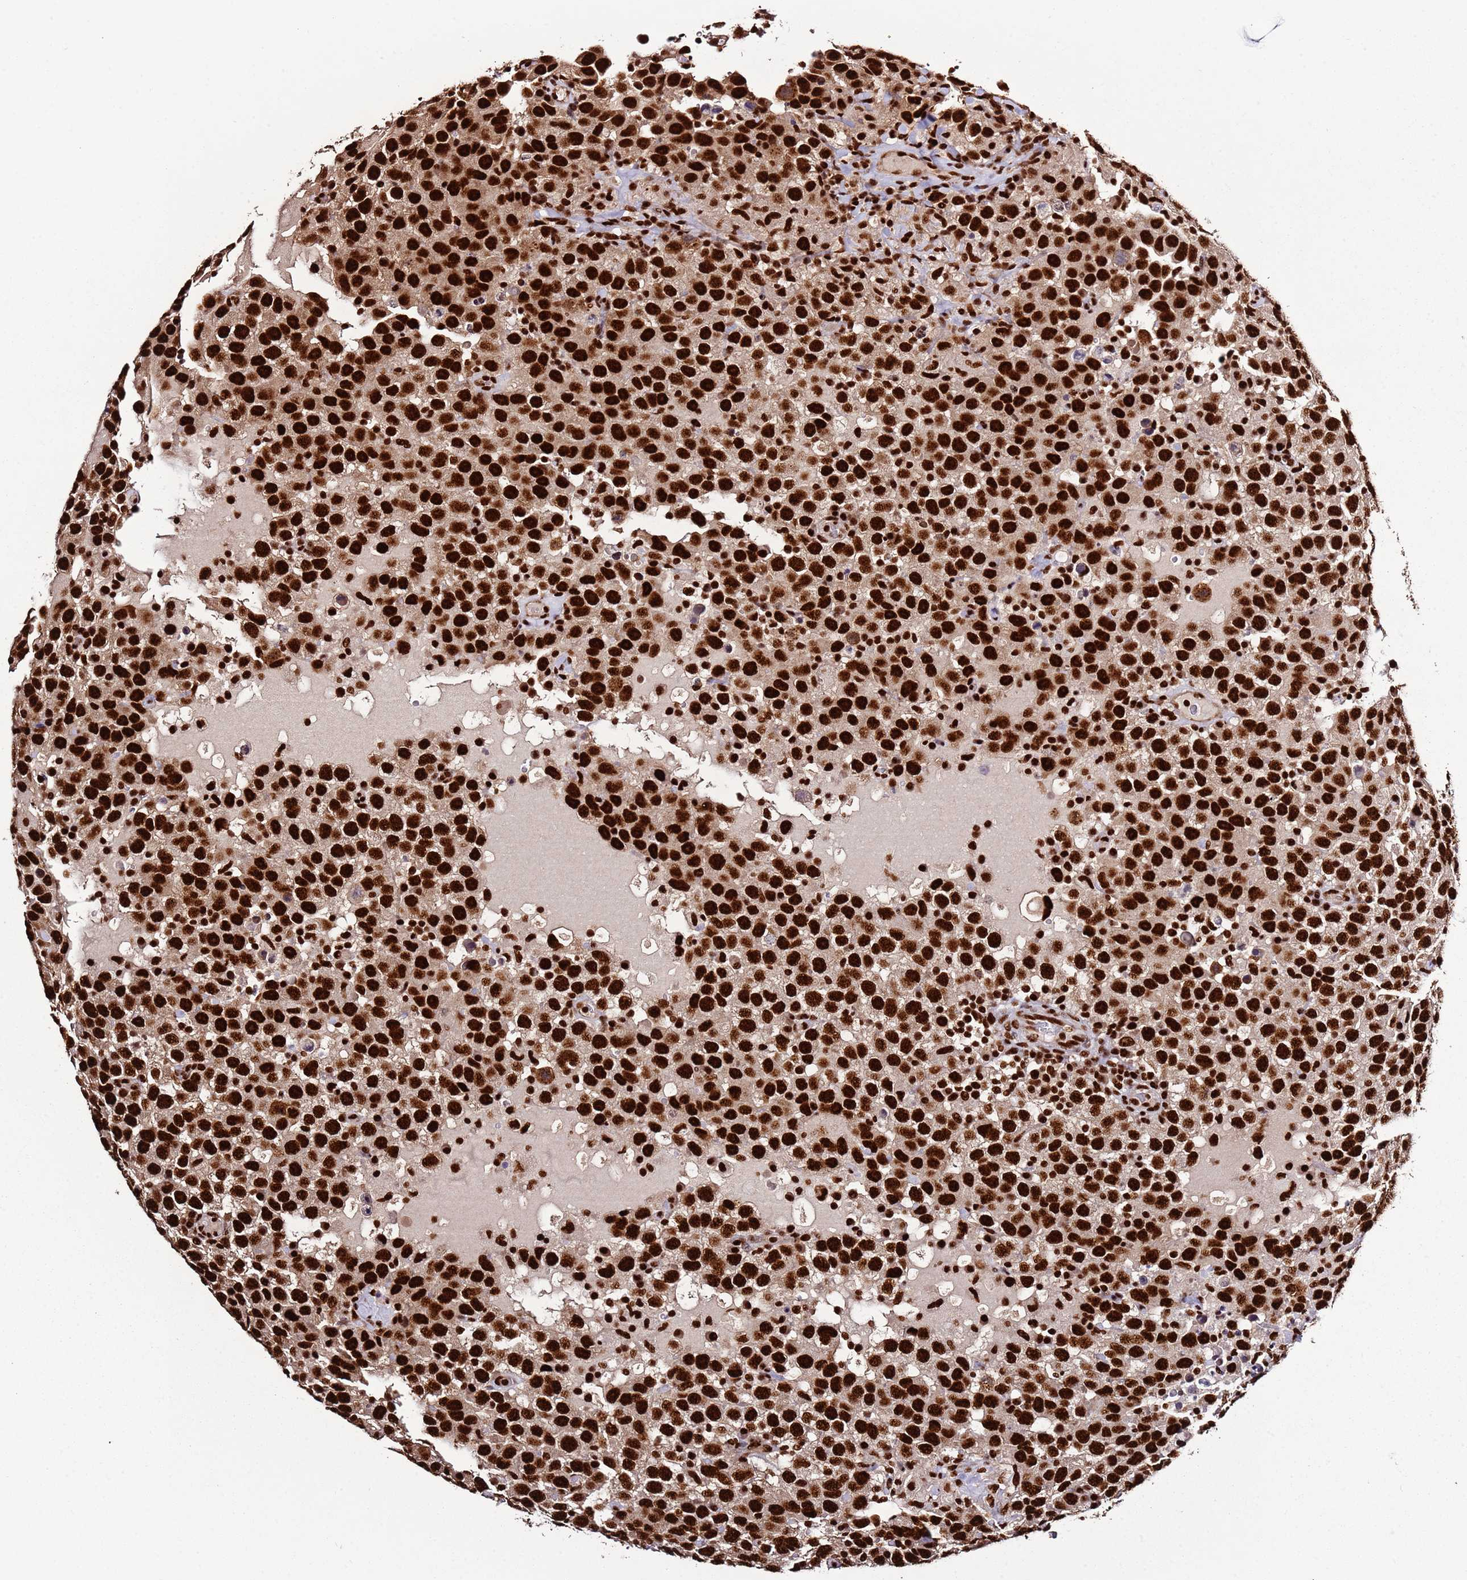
{"staining": {"intensity": "strong", "quantity": ">75%", "location": "nuclear"}, "tissue": "testis cancer", "cell_type": "Tumor cells", "image_type": "cancer", "snomed": [{"axis": "morphology", "description": "Seminoma, NOS"}, {"axis": "topography", "description": "Testis"}], "caption": "Tumor cells demonstrate strong nuclear expression in about >75% of cells in testis cancer.", "gene": "C6orf226", "patient": {"sex": "male", "age": 41}}